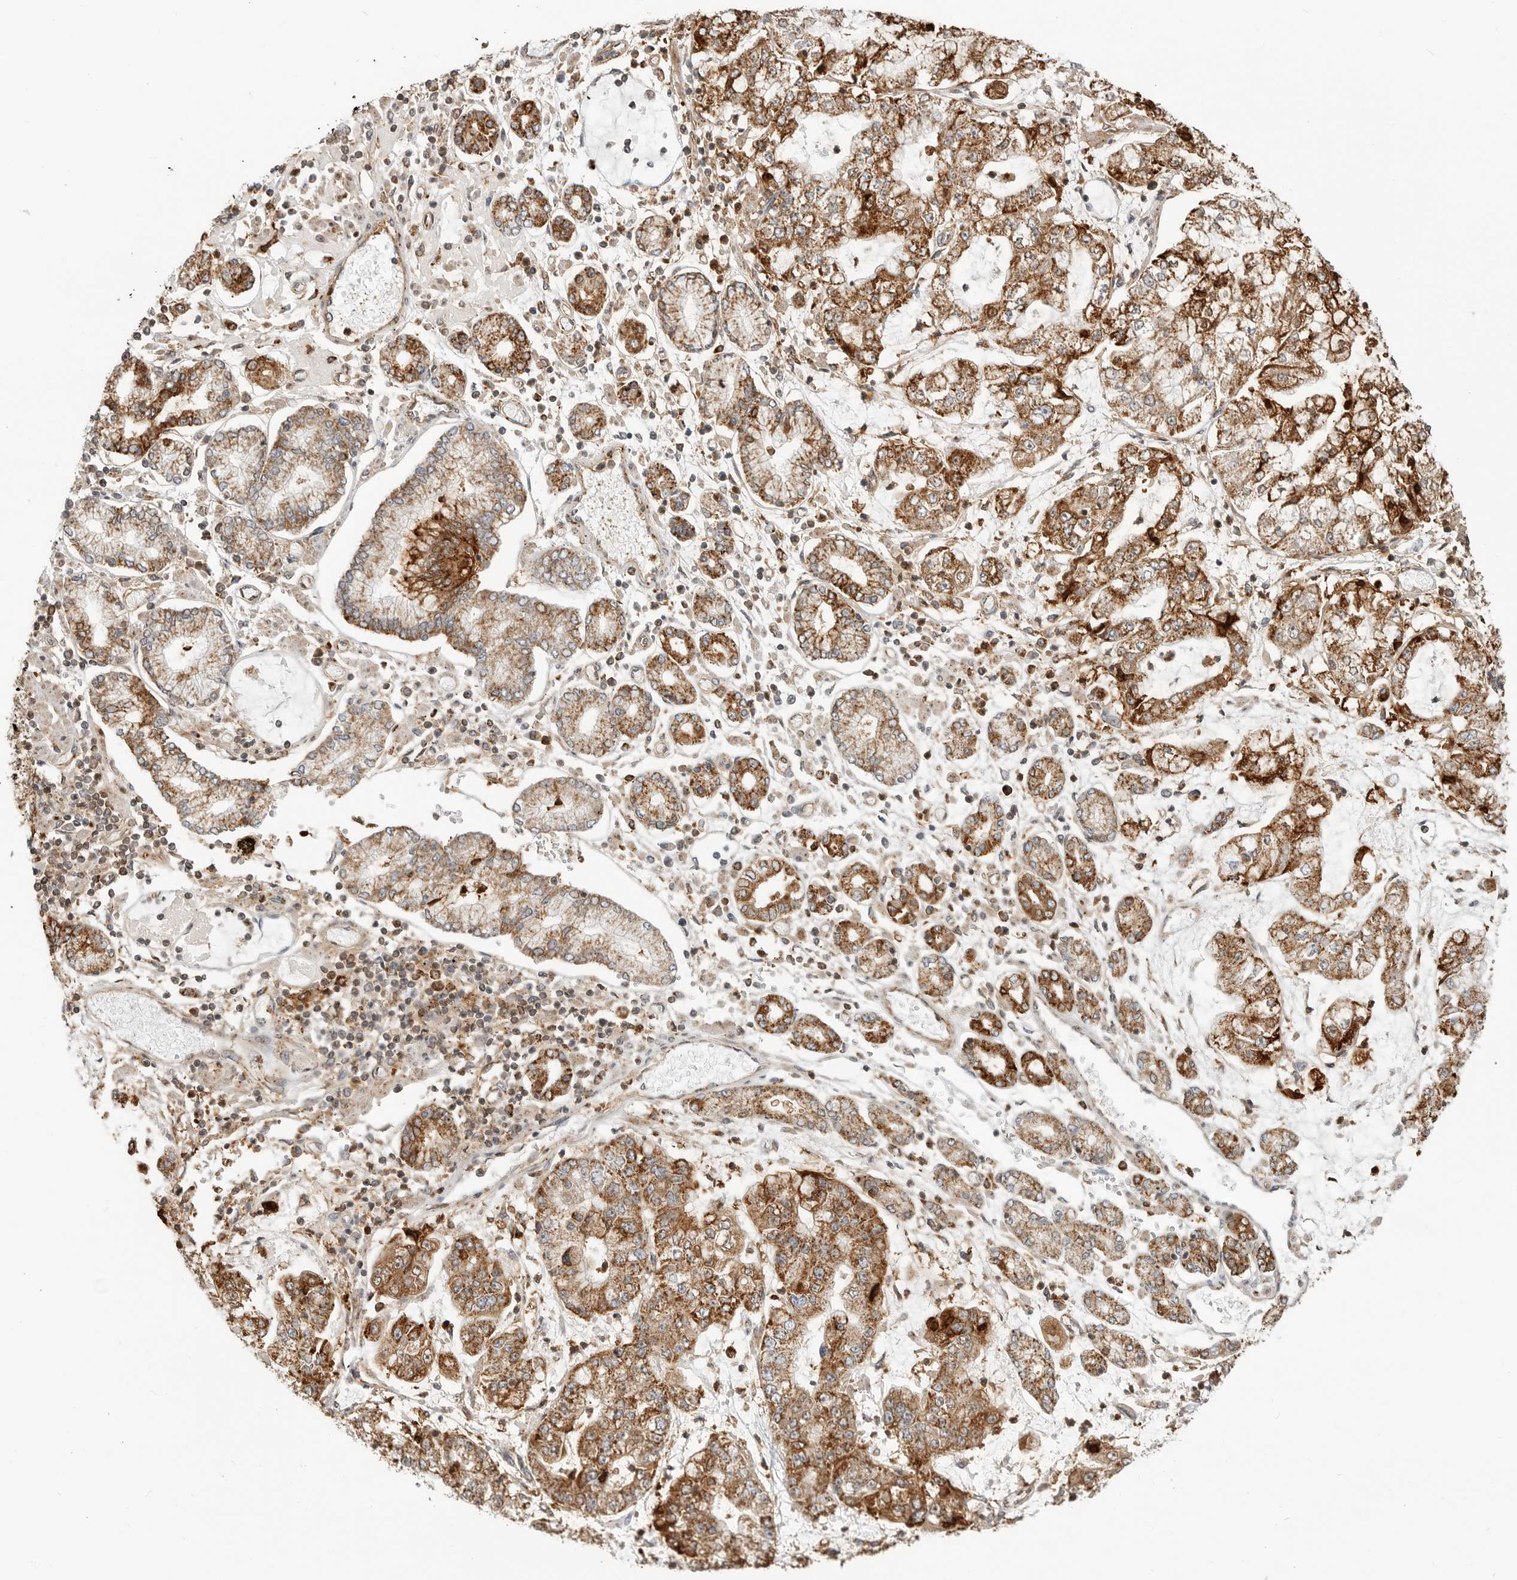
{"staining": {"intensity": "strong", "quantity": ">75%", "location": "cytoplasmic/membranous"}, "tissue": "stomach cancer", "cell_type": "Tumor cells", "image_type": "cancer", "snomed": [{"axis": "morphology", "description": "Adenocarcinoma, NOS"}, {"axis": "topography", "description": "Stomach"}], "caption": "Protein expression analysis of human stomach adenocarcinoma reveals strong cytoplasmic/membranous positivity in approximately >75% of tumor cells.", "gene": "ANXA11", "patient": {"sex": "male", "age": 76}}